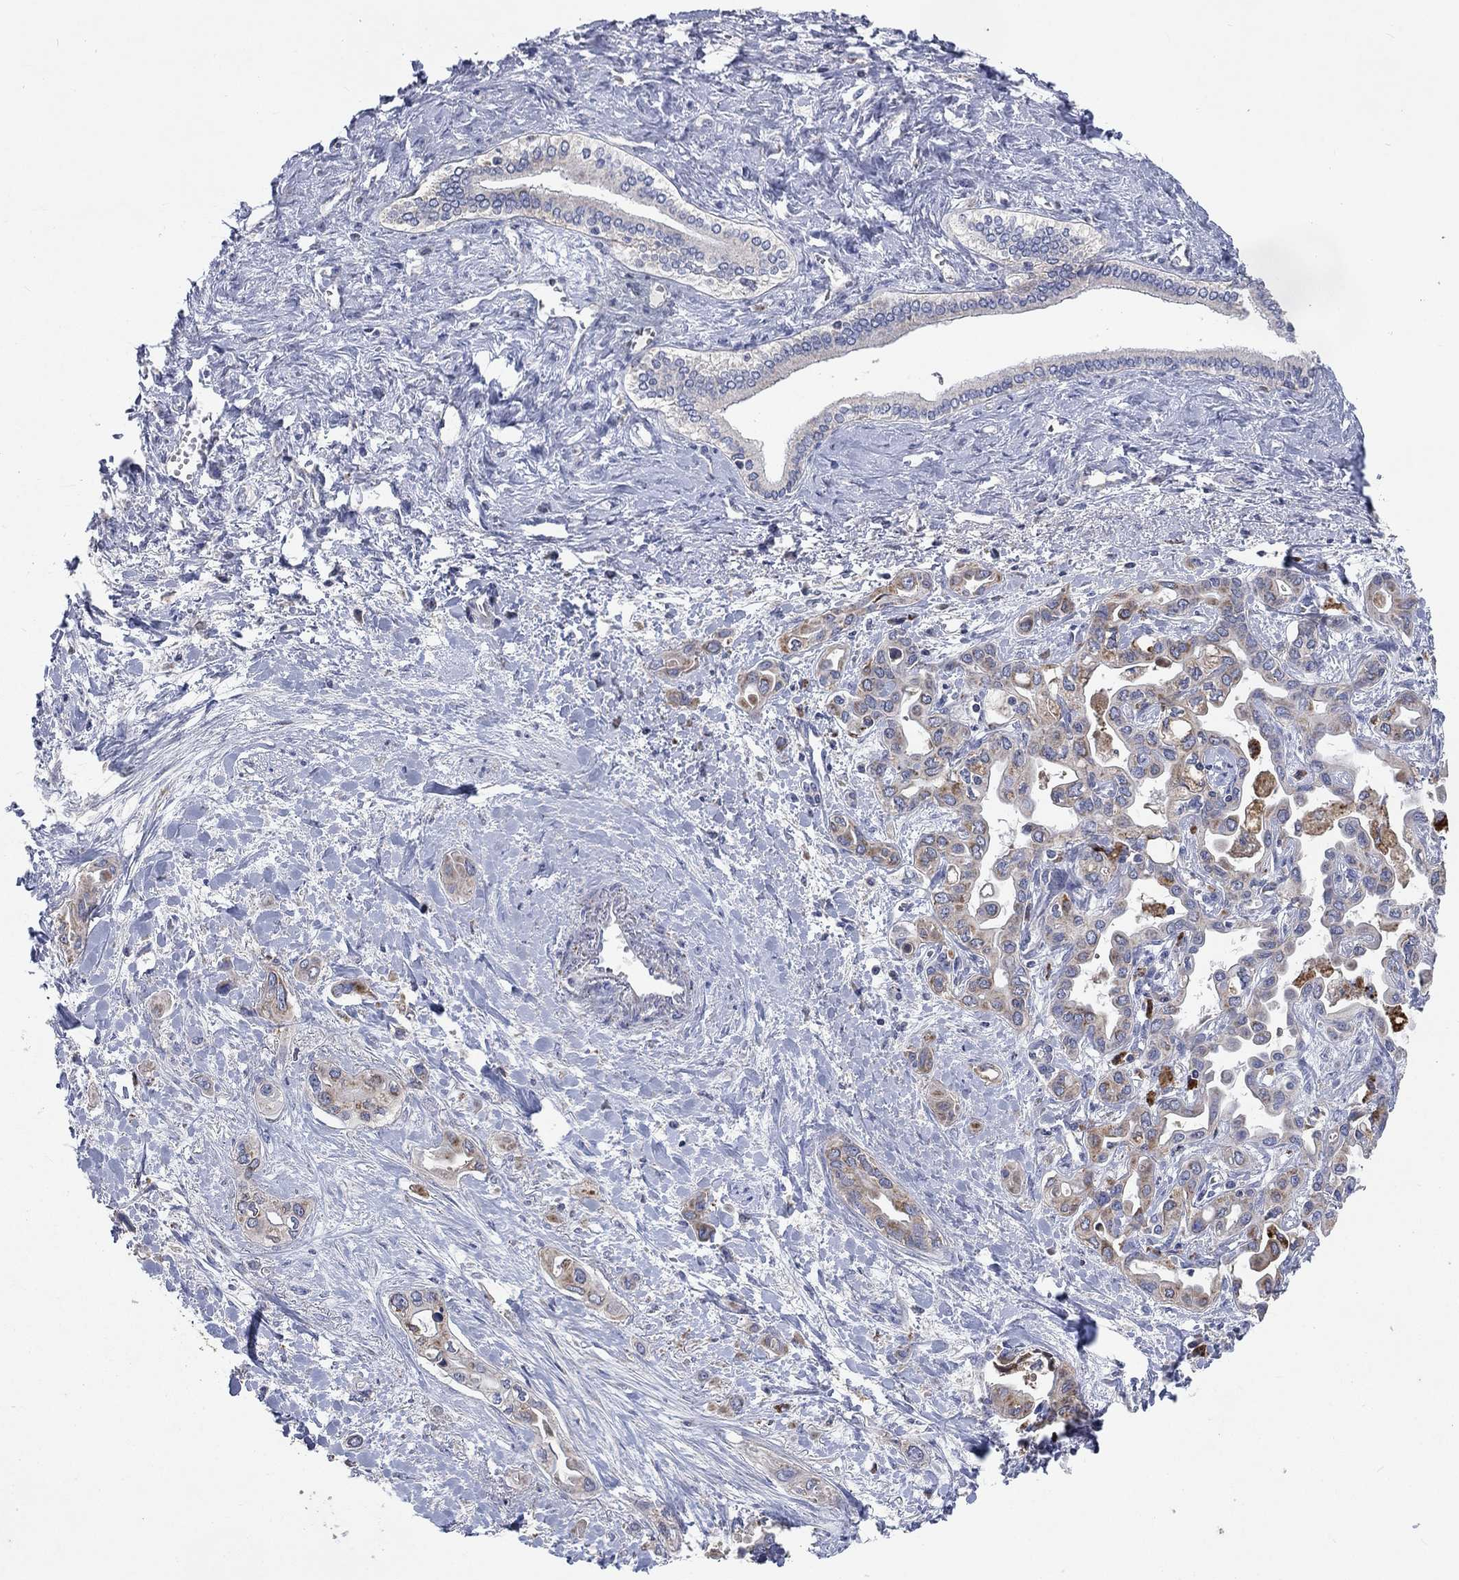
{"staining": {"intensity": "moderate", "quantity": ">75%", "location": "cytoplasmic/membranous"}, "tissue": "liver cancer", "cell_type": "Tumor cells", "image_type": "cancer", "snomed": [{"axis": "morphology", "description": "Cholangiocarcinoma"}, {"axis": "topography", "description": "Liver"}], "caption": "Immunohistochemistry (IHC) image of neoplastic tissue: human liver cancer stained using immunohistochemistry exhibits medium levels of moderate protein expression localized specifically in the cytoplasmic/membranous of tumor cells, appearing as a cytoplasmic/membranous brown color.", "gene": "UGT8", "patient": {"sex": "female", "age": 64}}